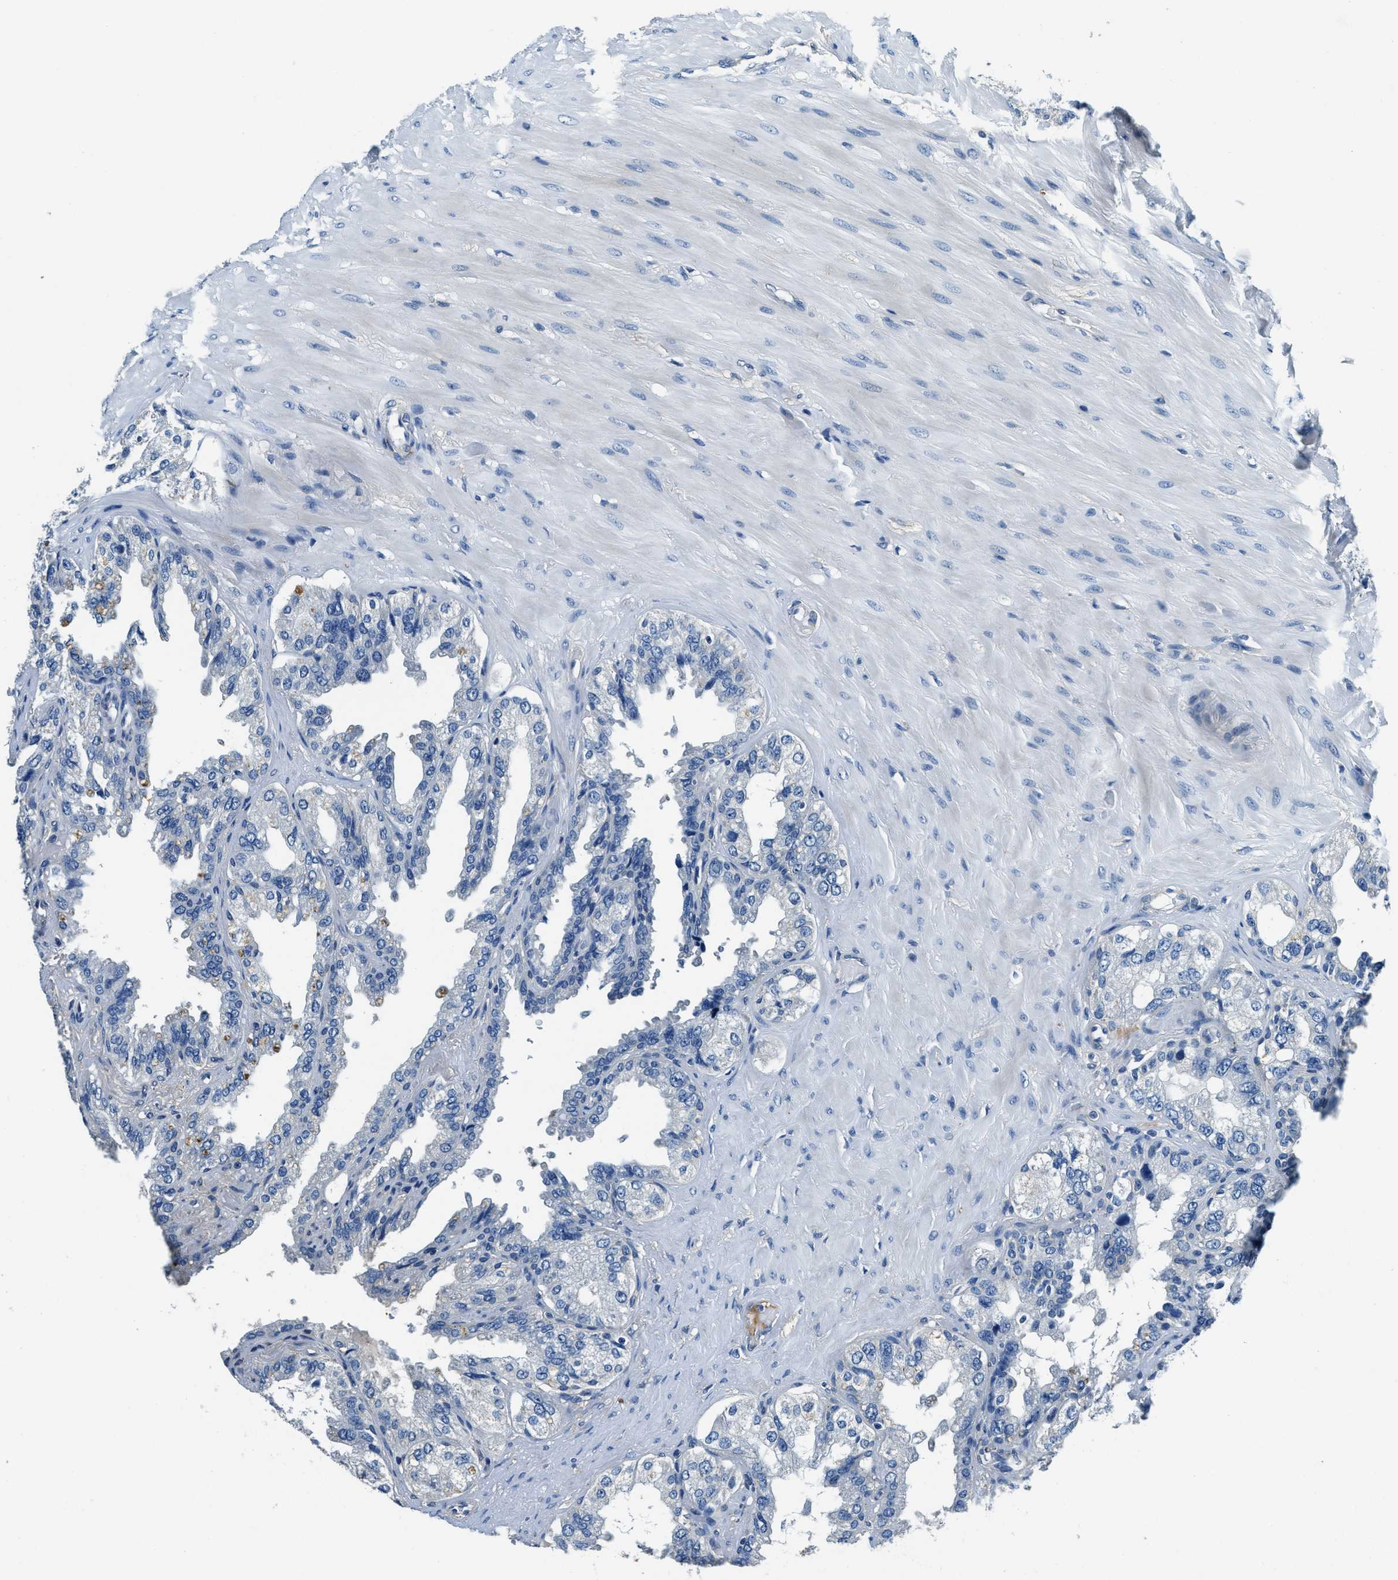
{"staining": {"intensity": "negative", "quantity": "none", "location": "none"}, "tissue": "seminal vesicle", "cell_type": "Glandular cells", "image_type": "normal", "snomed": [{"axis": "morphology", "description": "Normal tissue, NOS"}, {"axis": "topography", "description": "Seminal veicle"}], "caption": "Glandular cells show no significant protein staining in benign seminal vesicle.", "gene": "TMEM186", "patient": {"sex": "male", "age": 68}}